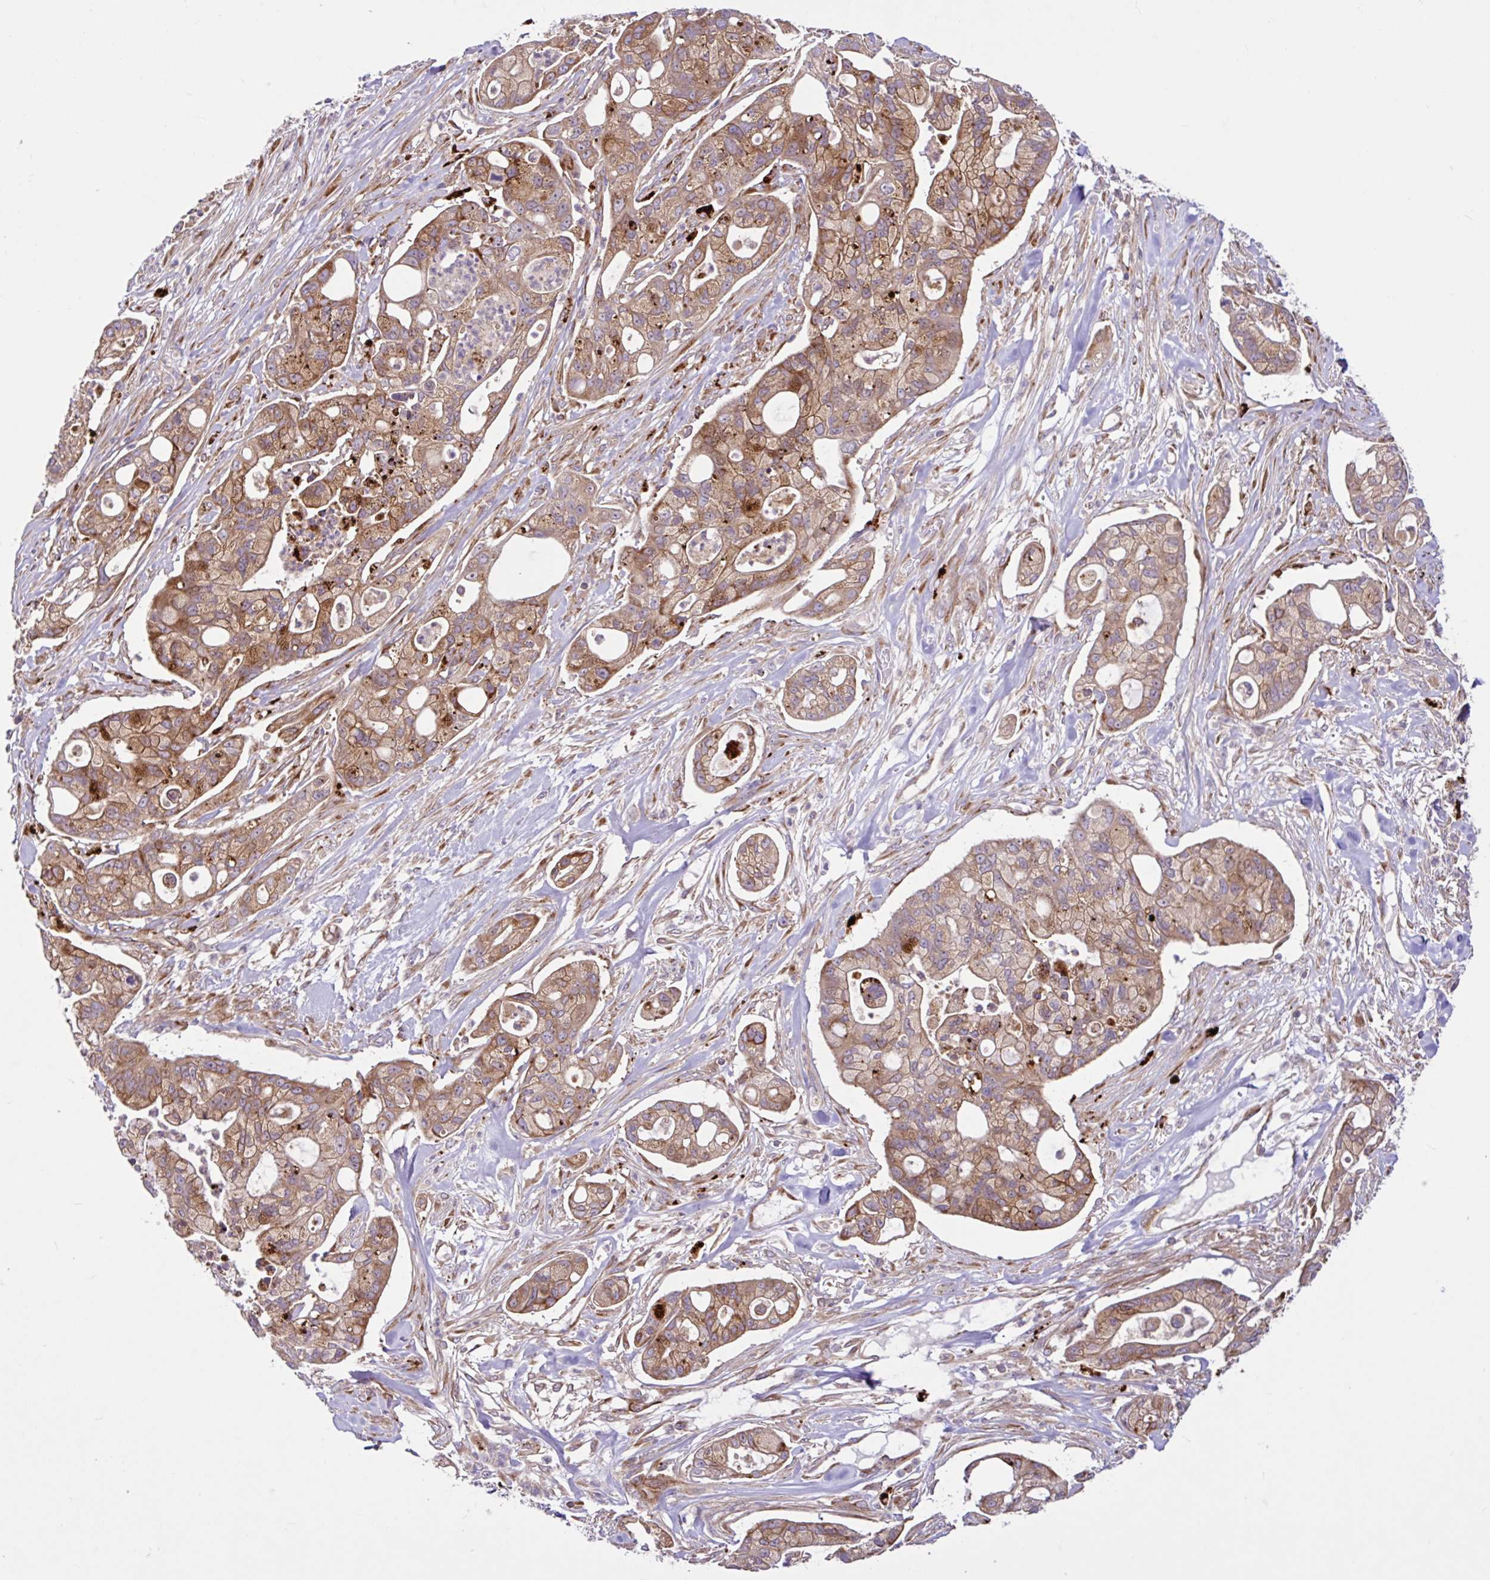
{"staining": {"intensity": "moderate", "quantity": "25%-75%", "location": "cytoplasmic/membranous"}, "tissue": "pancreatic cancer", "cell_type": "Tumor cells", "image_type": "cancer", "snomed": [{"axis": "morphology", "description": "Adenocarcinoma, NOS"}, {"axis": "topography", "description": "Pancreas"}], "caption": "A medium amount of moderate cytoplasmic/membranous expression is seen in approximately 25%-75% of tumor cells in adenocarcinoma (pancreatic) tissue. The staining is performed using DAB brown chromogen to label protein expression. The nuclei are counter-stained blue using hematoxylin.", "gene": "NTPCR", "patient": {"sex": "female", "age": 69}}